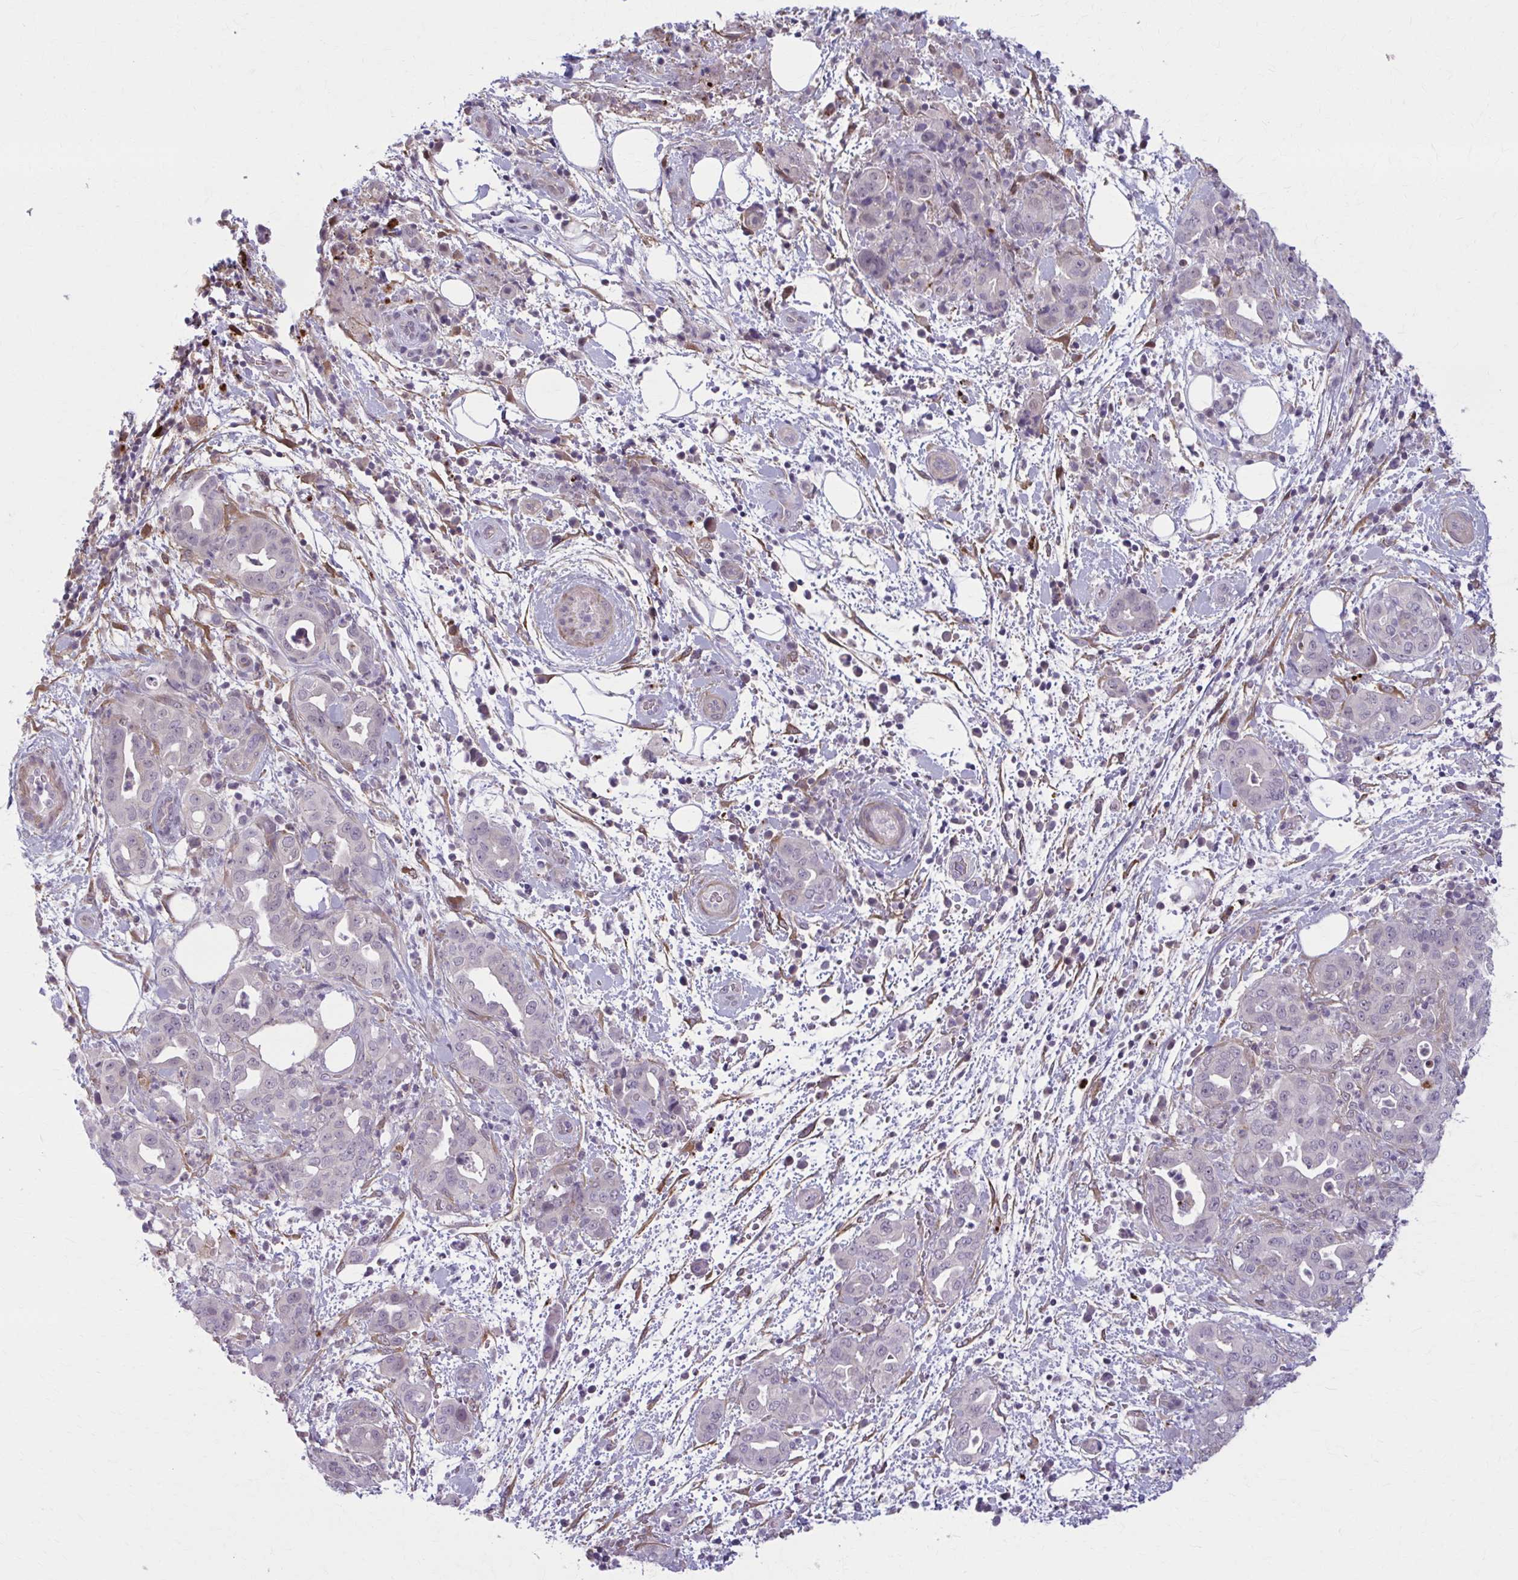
{"staining": {"intensity": "negative", "quantity": "none", "location": "none"}, "tissue": "pancreatic cancer", "cell_type": "Tumor cells", "image_type": "cancer", "snomed": [{"axis": "morphology", "description": "Normal tissue, NOS"}, {"axis": "morphology", "description": "Adenocarcinoma, NOS"}, {"axis": "topography", "description": "Lymph node"}, {"axis": "topography", "description": "Pancreas"}], "caption": "Immunohistochemistry of pancreatic cancer (adenocarcinoma) displays no staining in tumor cells.", "gene": "NUMBL", "patient": {"sex": "female", "age": 67}}